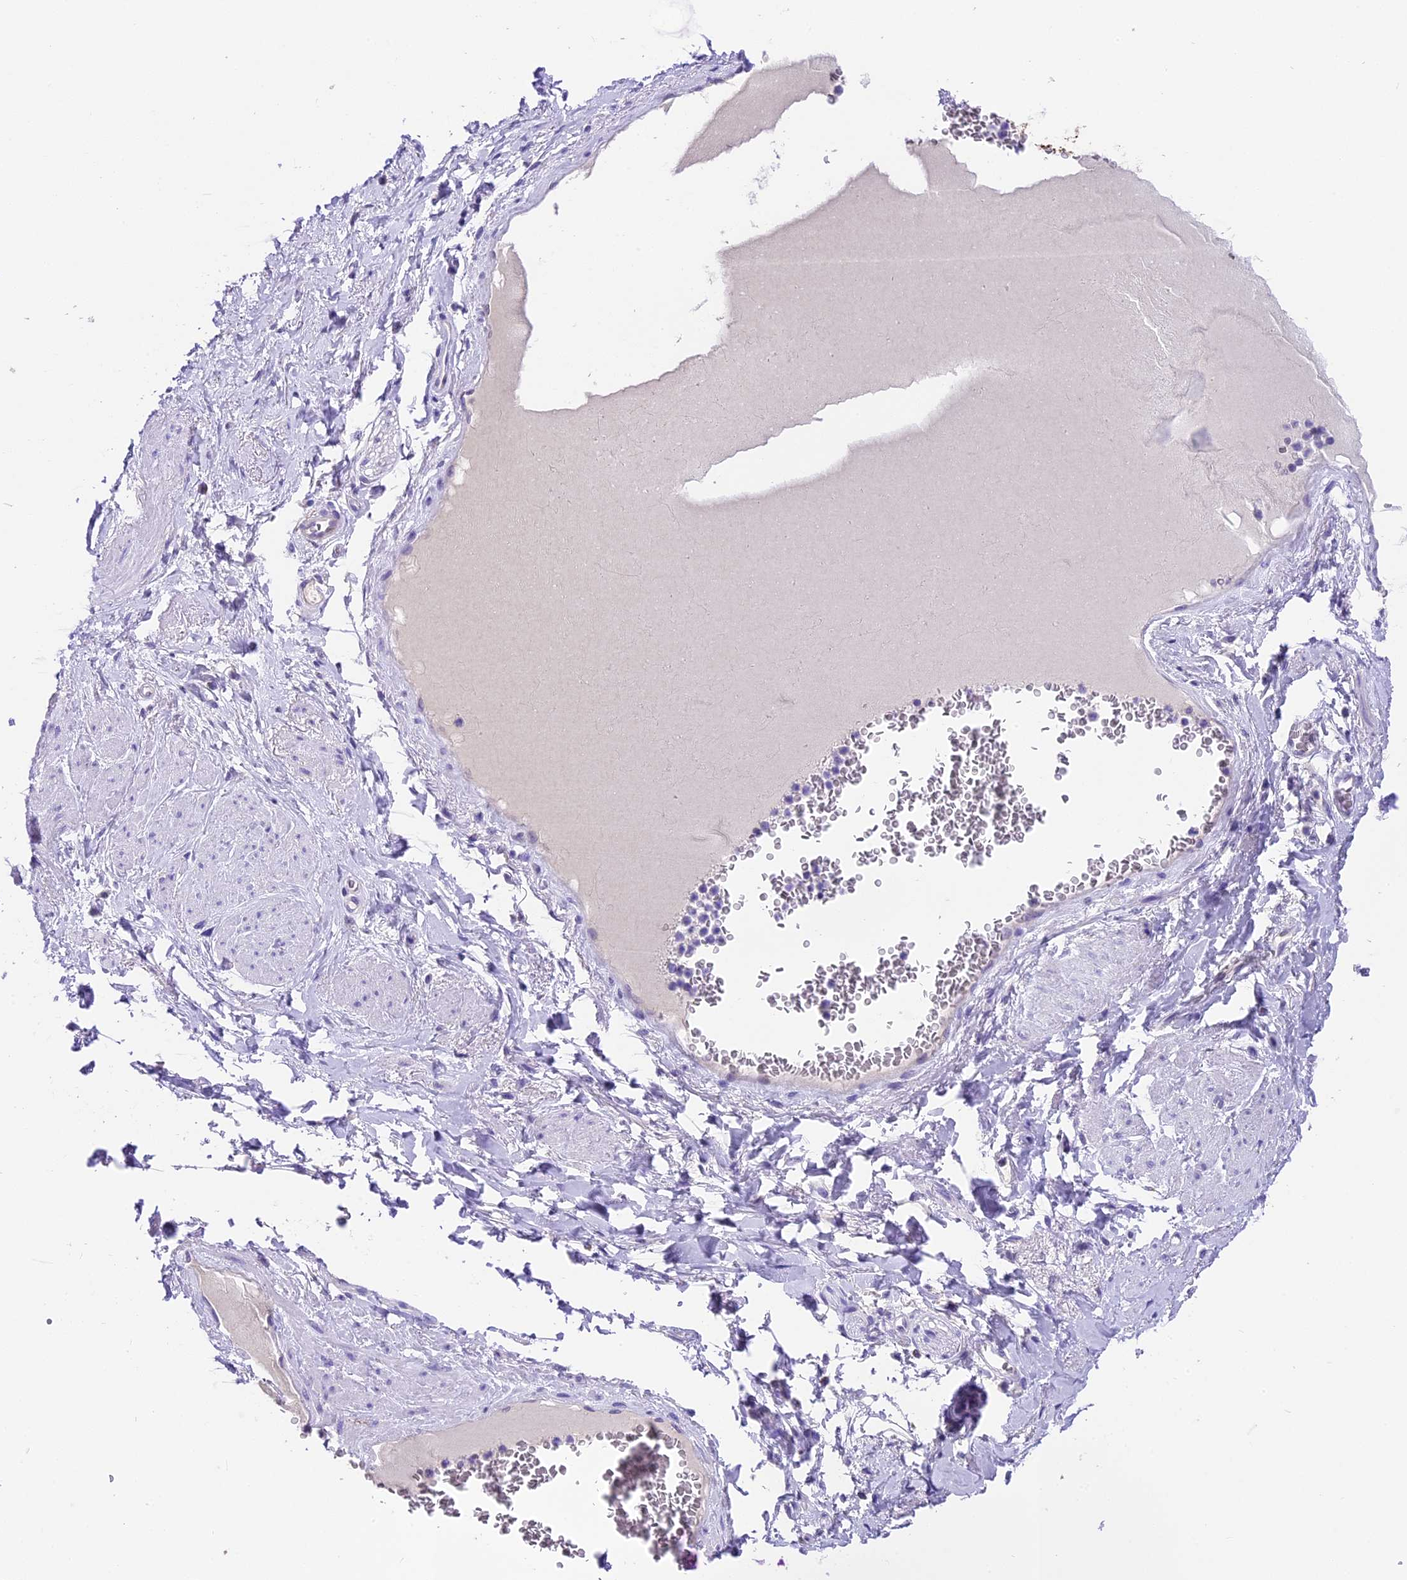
{"staining": {"intensity": "negative", "quantity": "none", "location": "none"}, "tissue": "soft tissue", "cell_type": "Chondrocytes", "image_type": "normal", "snomed": [{"axis": "morphology", "description": "Normal tissue, NOS"}, {"axis": "morphology", "description": "Adenocarcinoma, NOS"}, {"axis": "topography", "description": "Rectum"}, {"axis": "topography", "description": "Vagina"}, {"axis": "topography", "description": "Peripheral nerve tissue"}], "caption": "High magnification brightfield microscopy of benign soft tissue stained with DAB (brown) and counterstained with hematoxylin (blue): chondrocytes show no significant expression. (Immunohistochemistry, brightfield microscopy, high magnification).", "gene": "PRR15", "patient": {"sex": "female", "age": 71}}